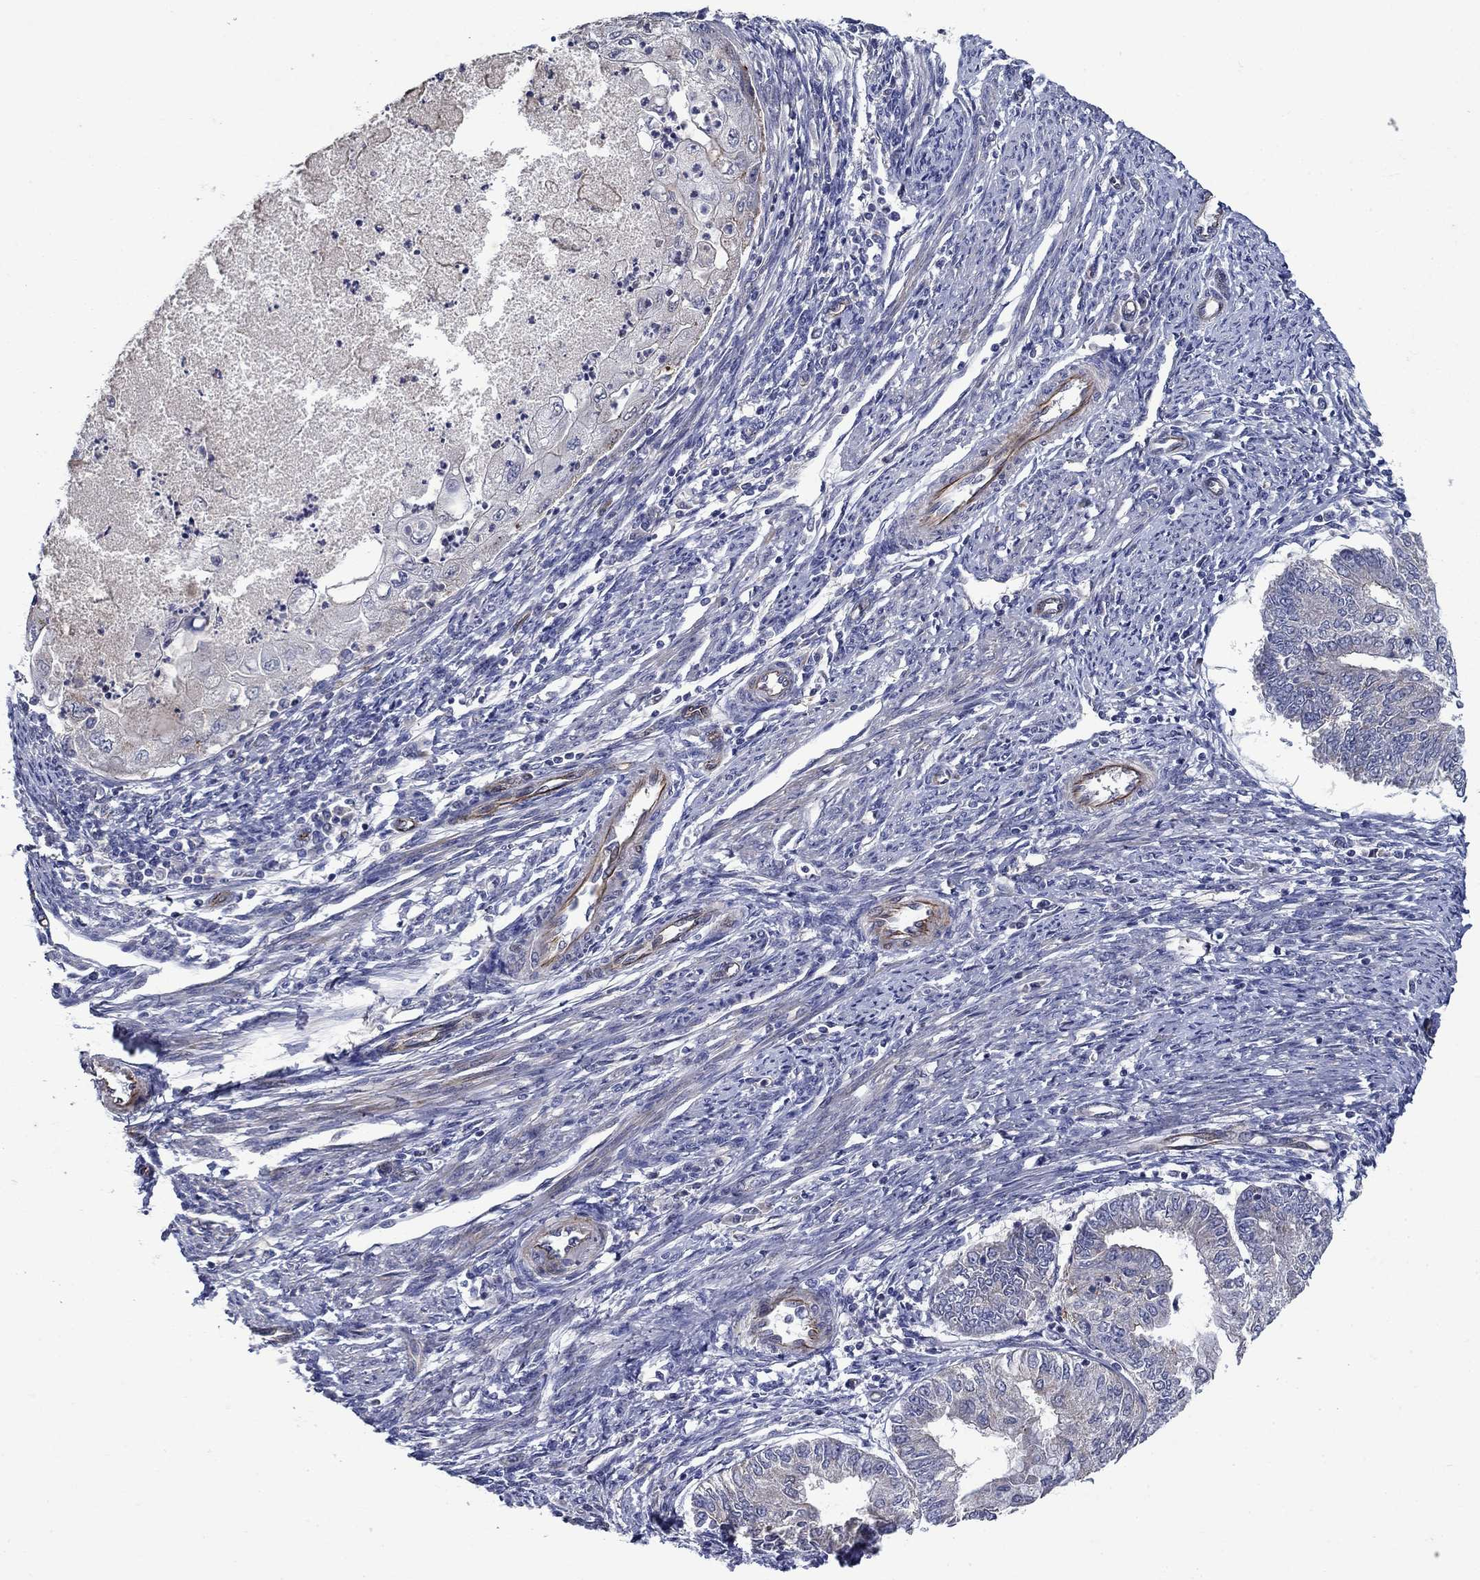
{"staining": {"intensity": "moderate", "quantity": "<25%", "location": "cytoplasmic/membranous"}, "tissue": "endometrial cancer", "cell_type": "Tumor cells", "image_type": "cancer", "snomed": [{"axis": "morphology", "description": "Adenocarcinoma, NOS"}, {"axis": "topography", "description": "Endometrium"}], "caption": "Adenocarcinoma (endometrial) tissue exhibits moderate cytoplasmic/membranous positivity in approximately <25% of tumor cells", "gene": "SLC7A1", "patient": {"sex": "female", "age": 59}}